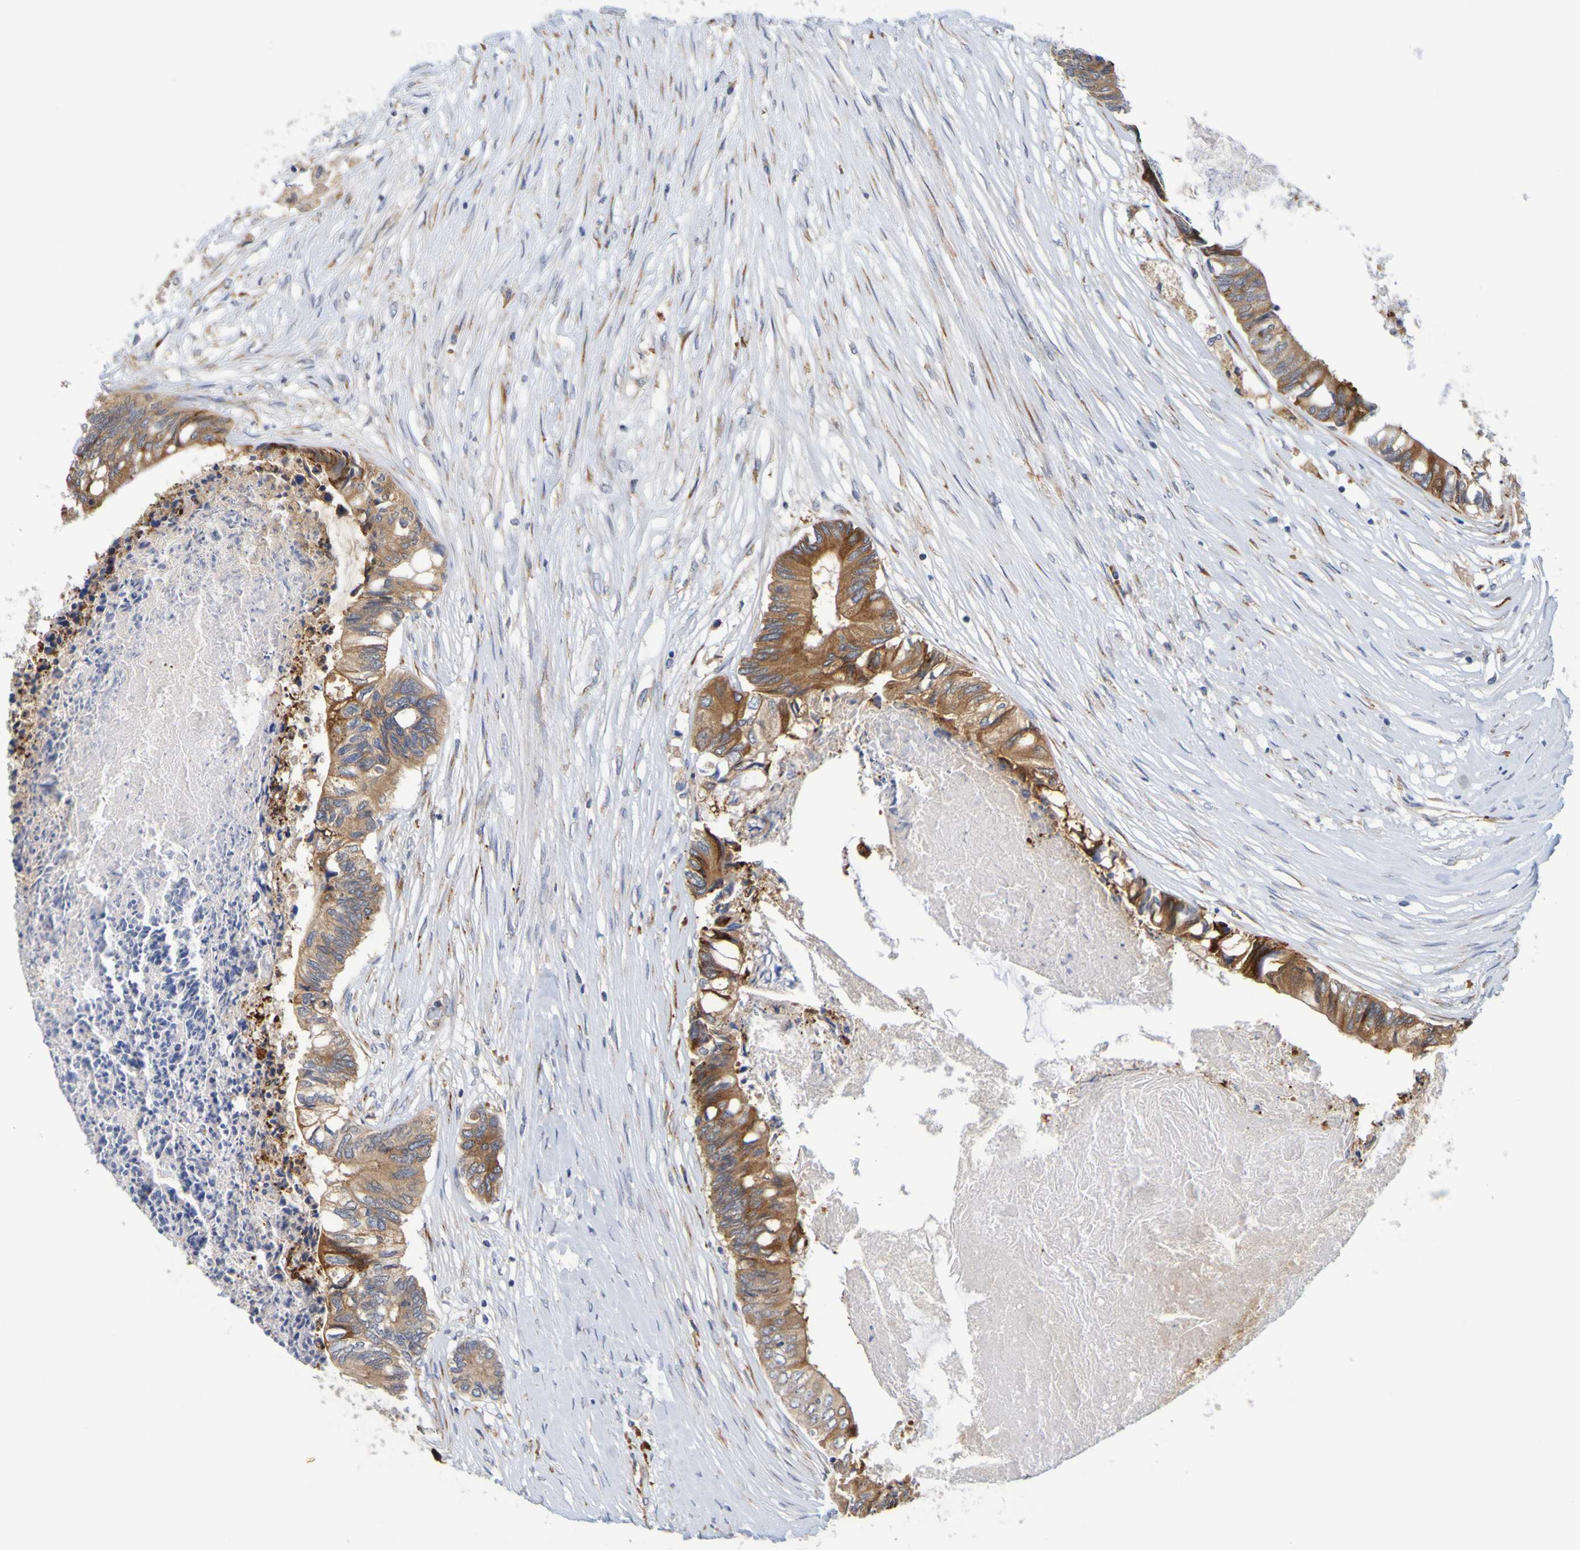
{"staining": {"intensity": "moderate", "quantity": ">75%", "location": "cytoplasmic/membranous"}, "tissue": "colorectal cancer", "cell_type": "Tumor cells", "image_type": "cancer", "snomed": [{"axis": "morphology", "description": "Adenocarcinoma, NOS"}, {"axis": "topography", "description": "Rectum"}], "caption": "Human adenocarcinoma (colorectal) stained with a protein marker displays moderate staining in tumor cells.", "gene": "SIL1", "patient": {"sex": "male", "age": 63}}